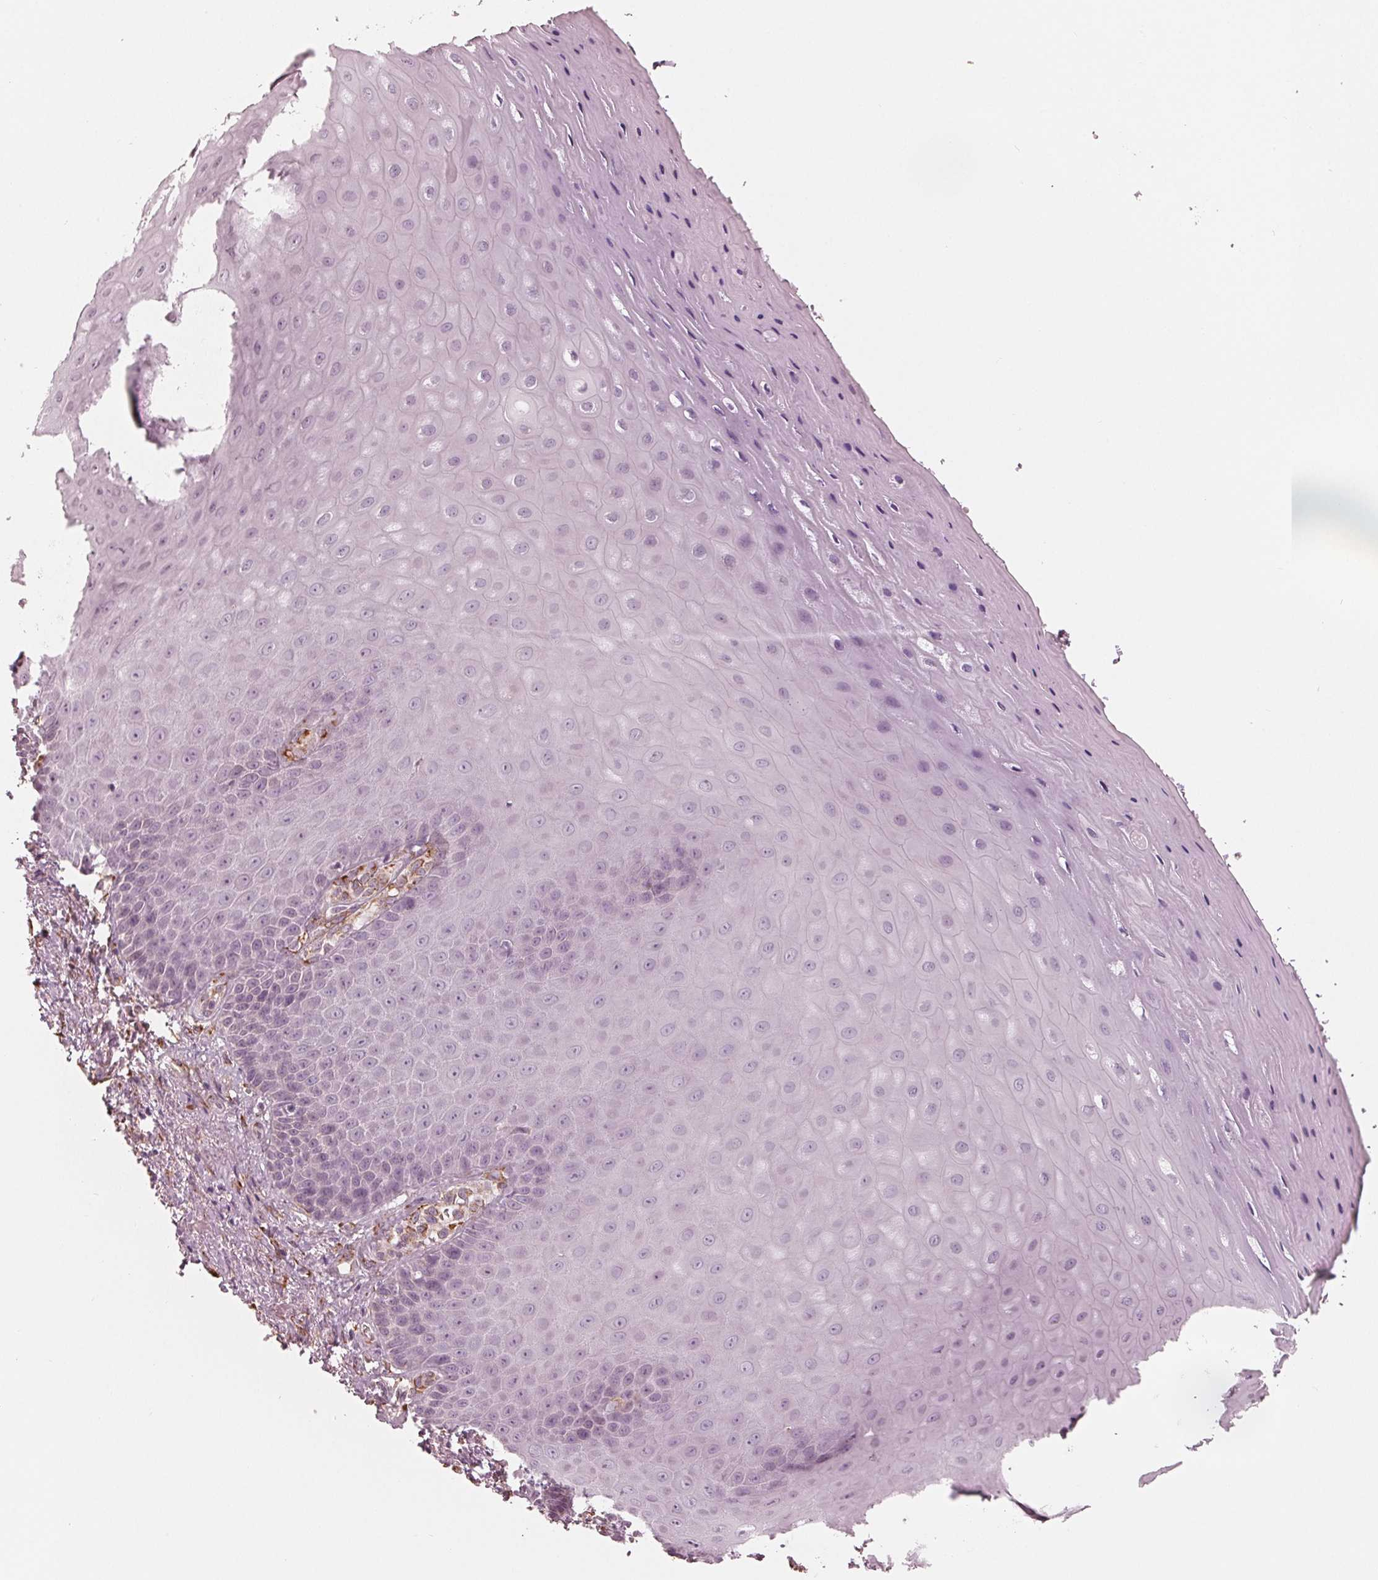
{"staining": {"intensity": "negative", "quantity": "none", "location": "none"}, "tissue": "vagina", "cell_type": "Squamous epithelial cells", "image_type": "normal", "snomed": [{"axis": "morphology", "description": "Normal tissue, NOS"}, {"axis": "topography", "description": "Vagina"}], "caption": "This is a photomicrograph of immunohistochemistry staining of benign vagina, which shows no positivity in squamous epithelial cells.", "gene": "IKBIP", "patient": {"sex": "female", "age": 83}}